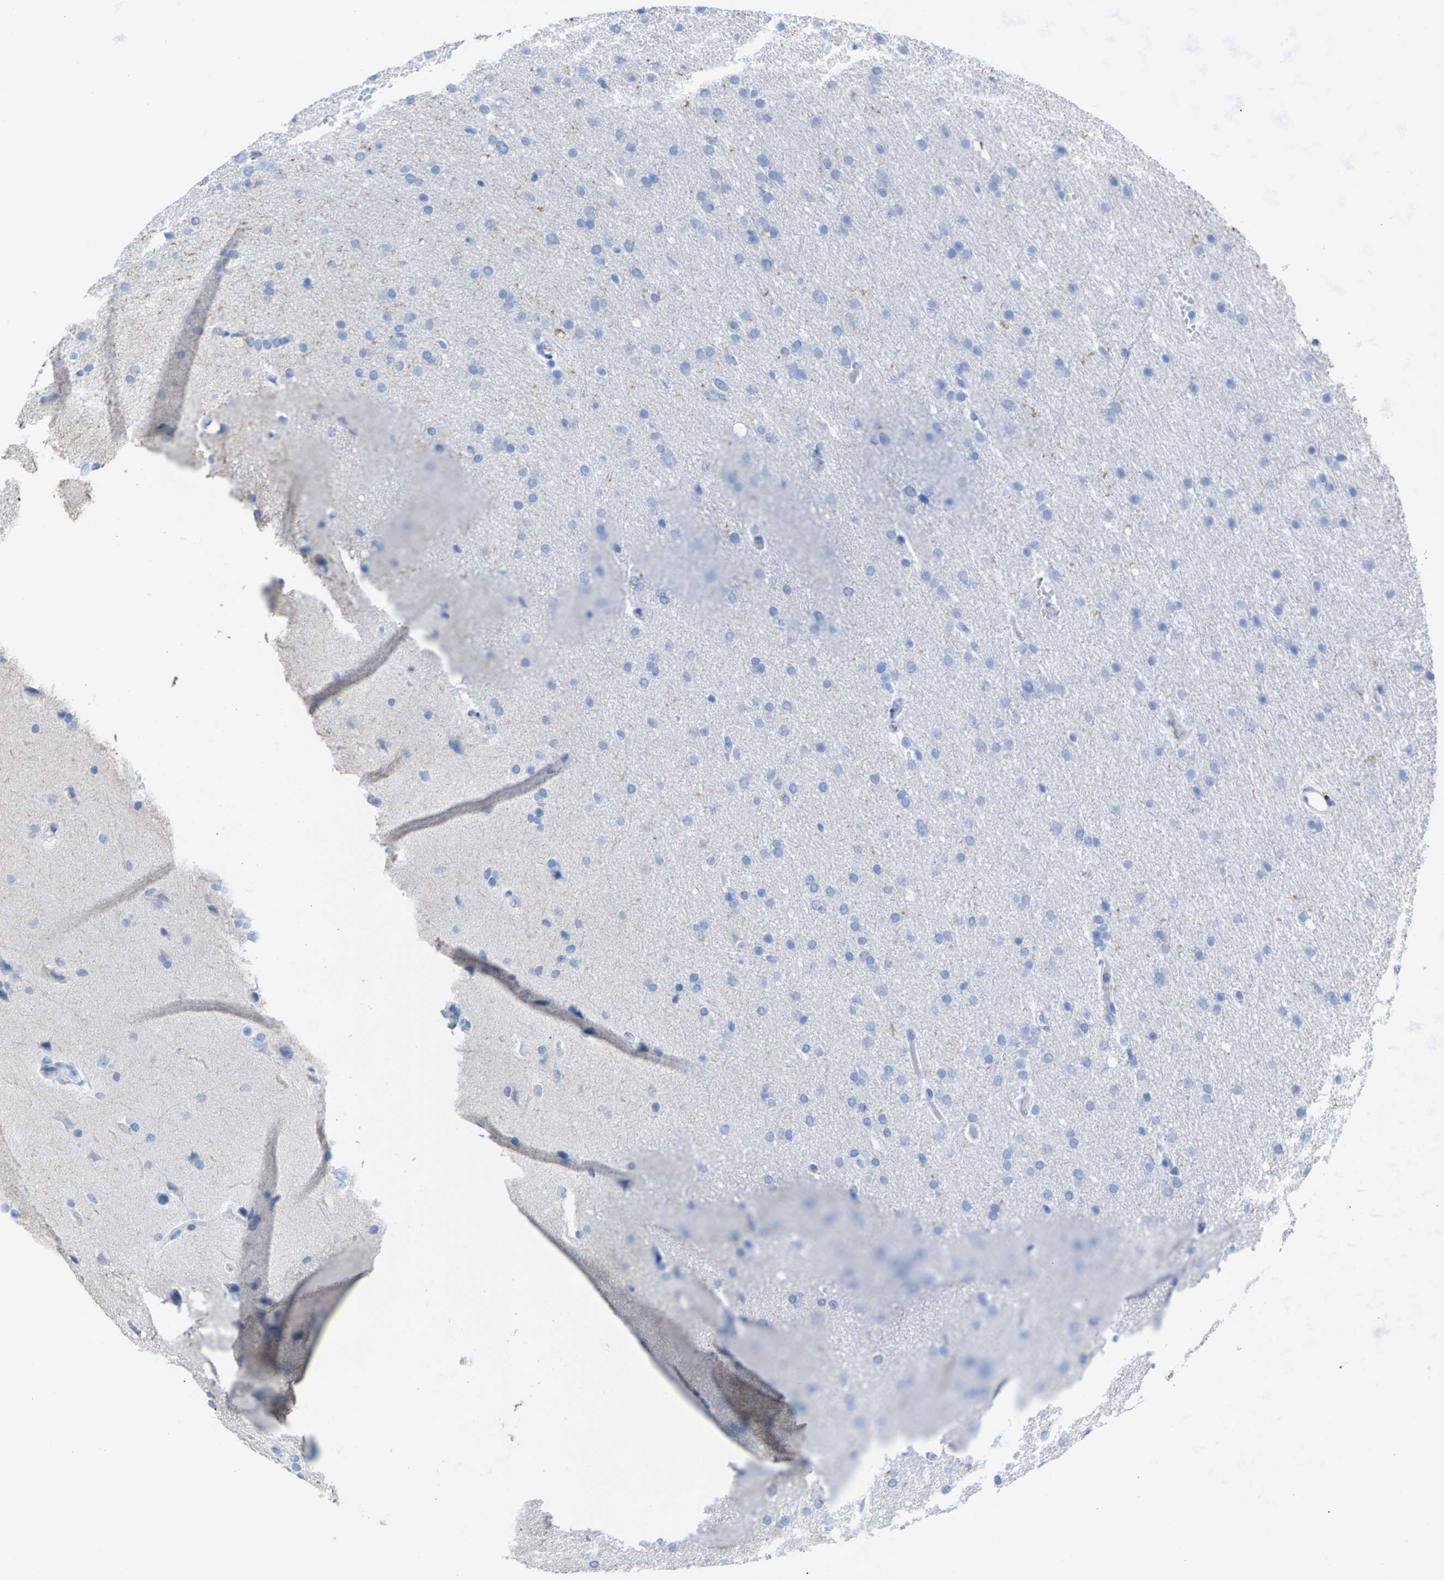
{"staining": {"intensity": "negative", "quantity": "none", "location": "none"}, "tissue": "glioma", "cell_type": "Tumor cells", "image_type": "cancer", "snomed": [{"axis": "morphology", "description": "Glioma, malignant, Low grade"}, {"axis": "topography", "description": "Brain"}], "caption": "IHC of low-grade glioma (malignant) exhibits no expression in tumor cells. (DAB (3,3'-diaminobenzidine) IHC with hematoxylin counter stain).", "gene": "CPA1", "patient": {"sex": "female", "age": 37}}